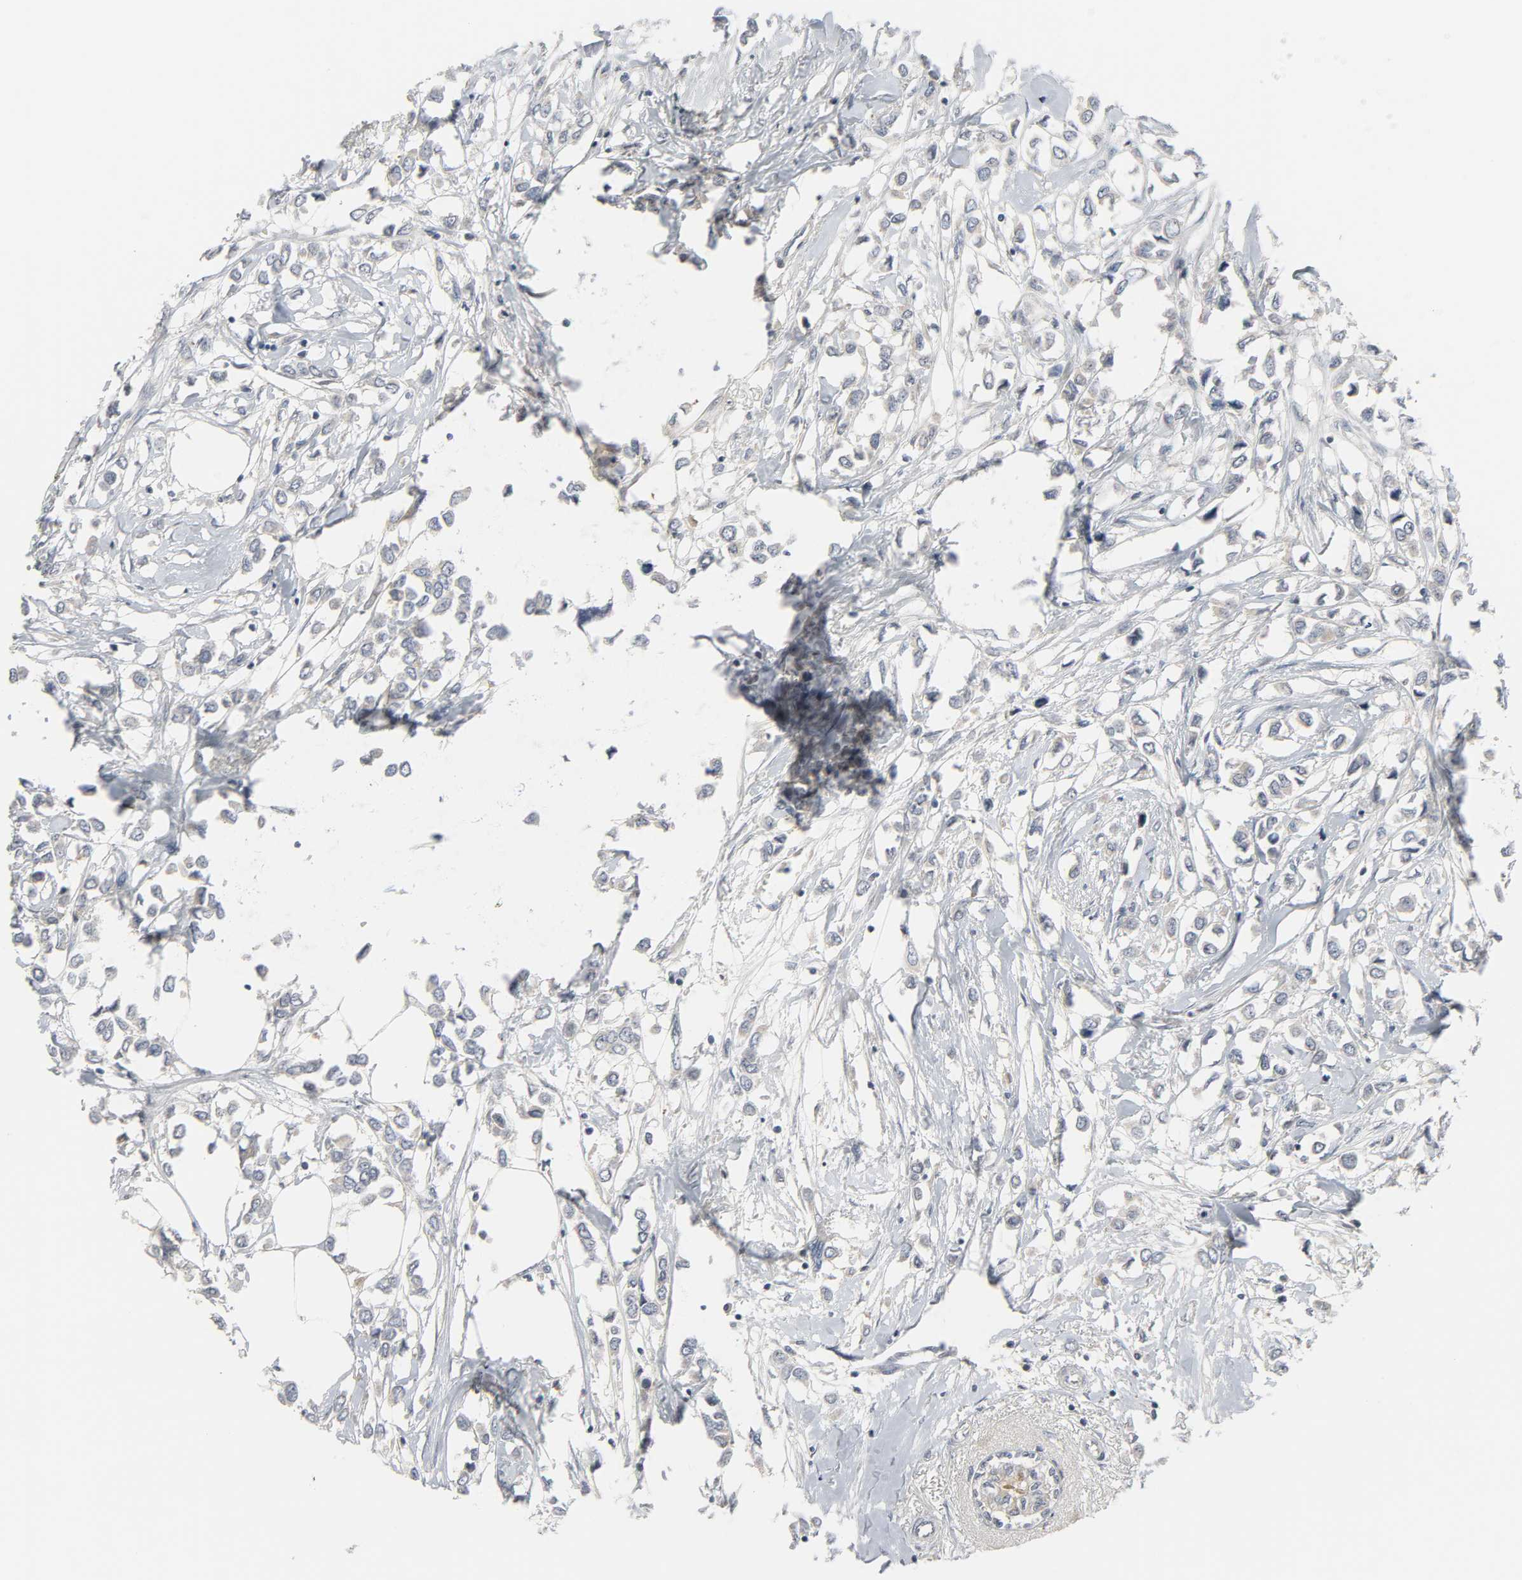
{"staining": {"intensity": "weak", "quantity": "25%-75%", "location": "cytoplasmic/membranous"}, "tissue": "breast cancer", "cell_type": "Tumor cells", "image_type": "cancer", "snomed": [{"axis": "morphology", "description": "Lobular carcinoma"}, {"axis": "topography", "description": "Breast"}], "caption": "DAB immunohistochemical staining of human breast cancer shows weak cytoplasmic/membranous protein expression in about 25%-75% of tumor cells.", "gene": "CLIP1", "patient": {"sex": "female", "age": 51}}